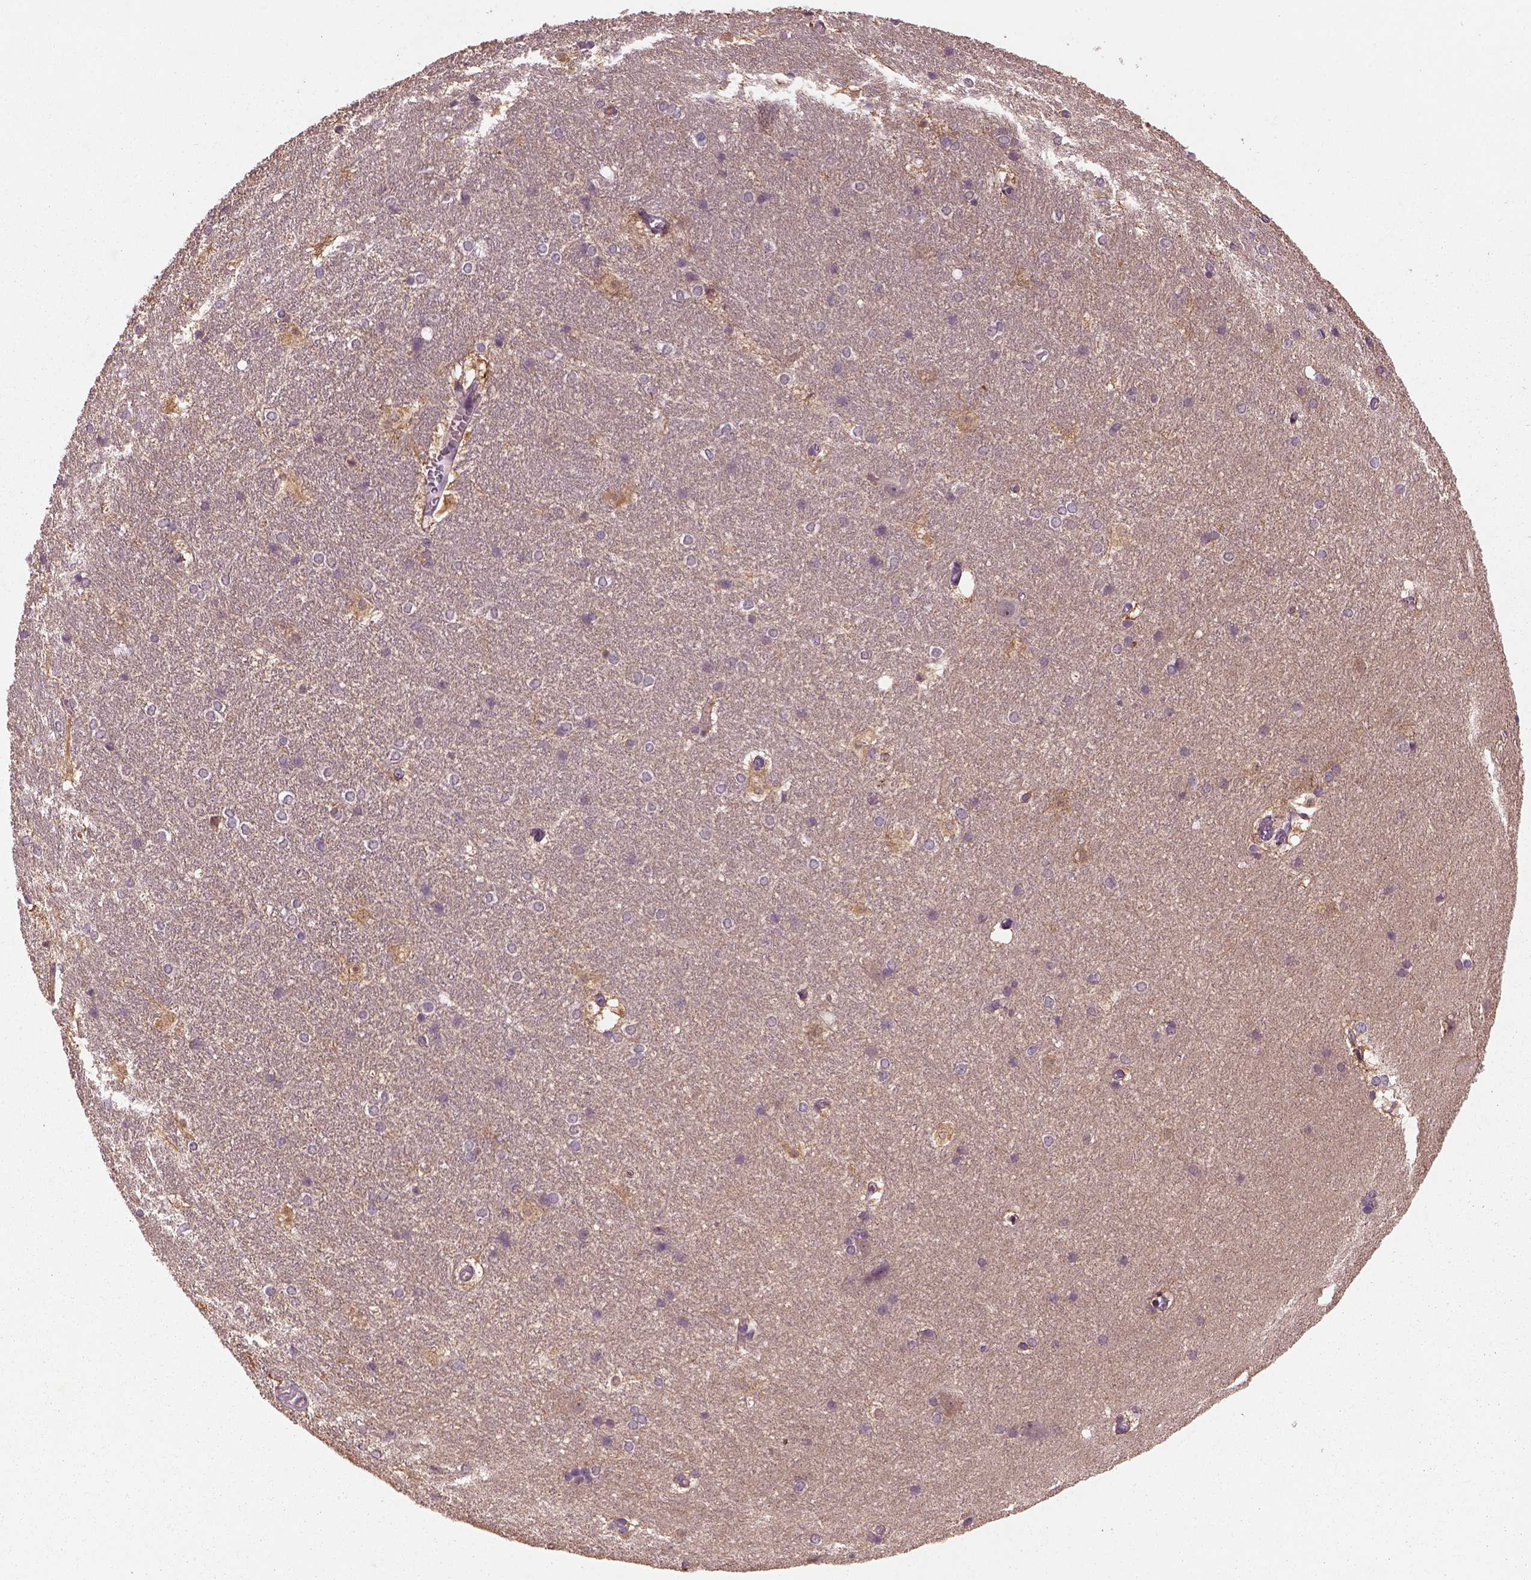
{"staining": {"intensity": "negative", "quantity": "none", "location": "none"}, "tissue": "hippocampus", "cell_type": "Glial cells", "image_type": "normal", "snomed": [{"axis": "morphology", "description": "Normal tissue, NOS"}, {"axis": "topography", "description": "Cerebral cortex"}, {"axis": "topography", "description": "Hippocampus"}], "caption": "IHC photomicrograph of benign hippocampus stained for a protein (brown), which displays no expression in glial cells.", "gene": "GDNF", "patient": {"sex": "female", "age": 19}}